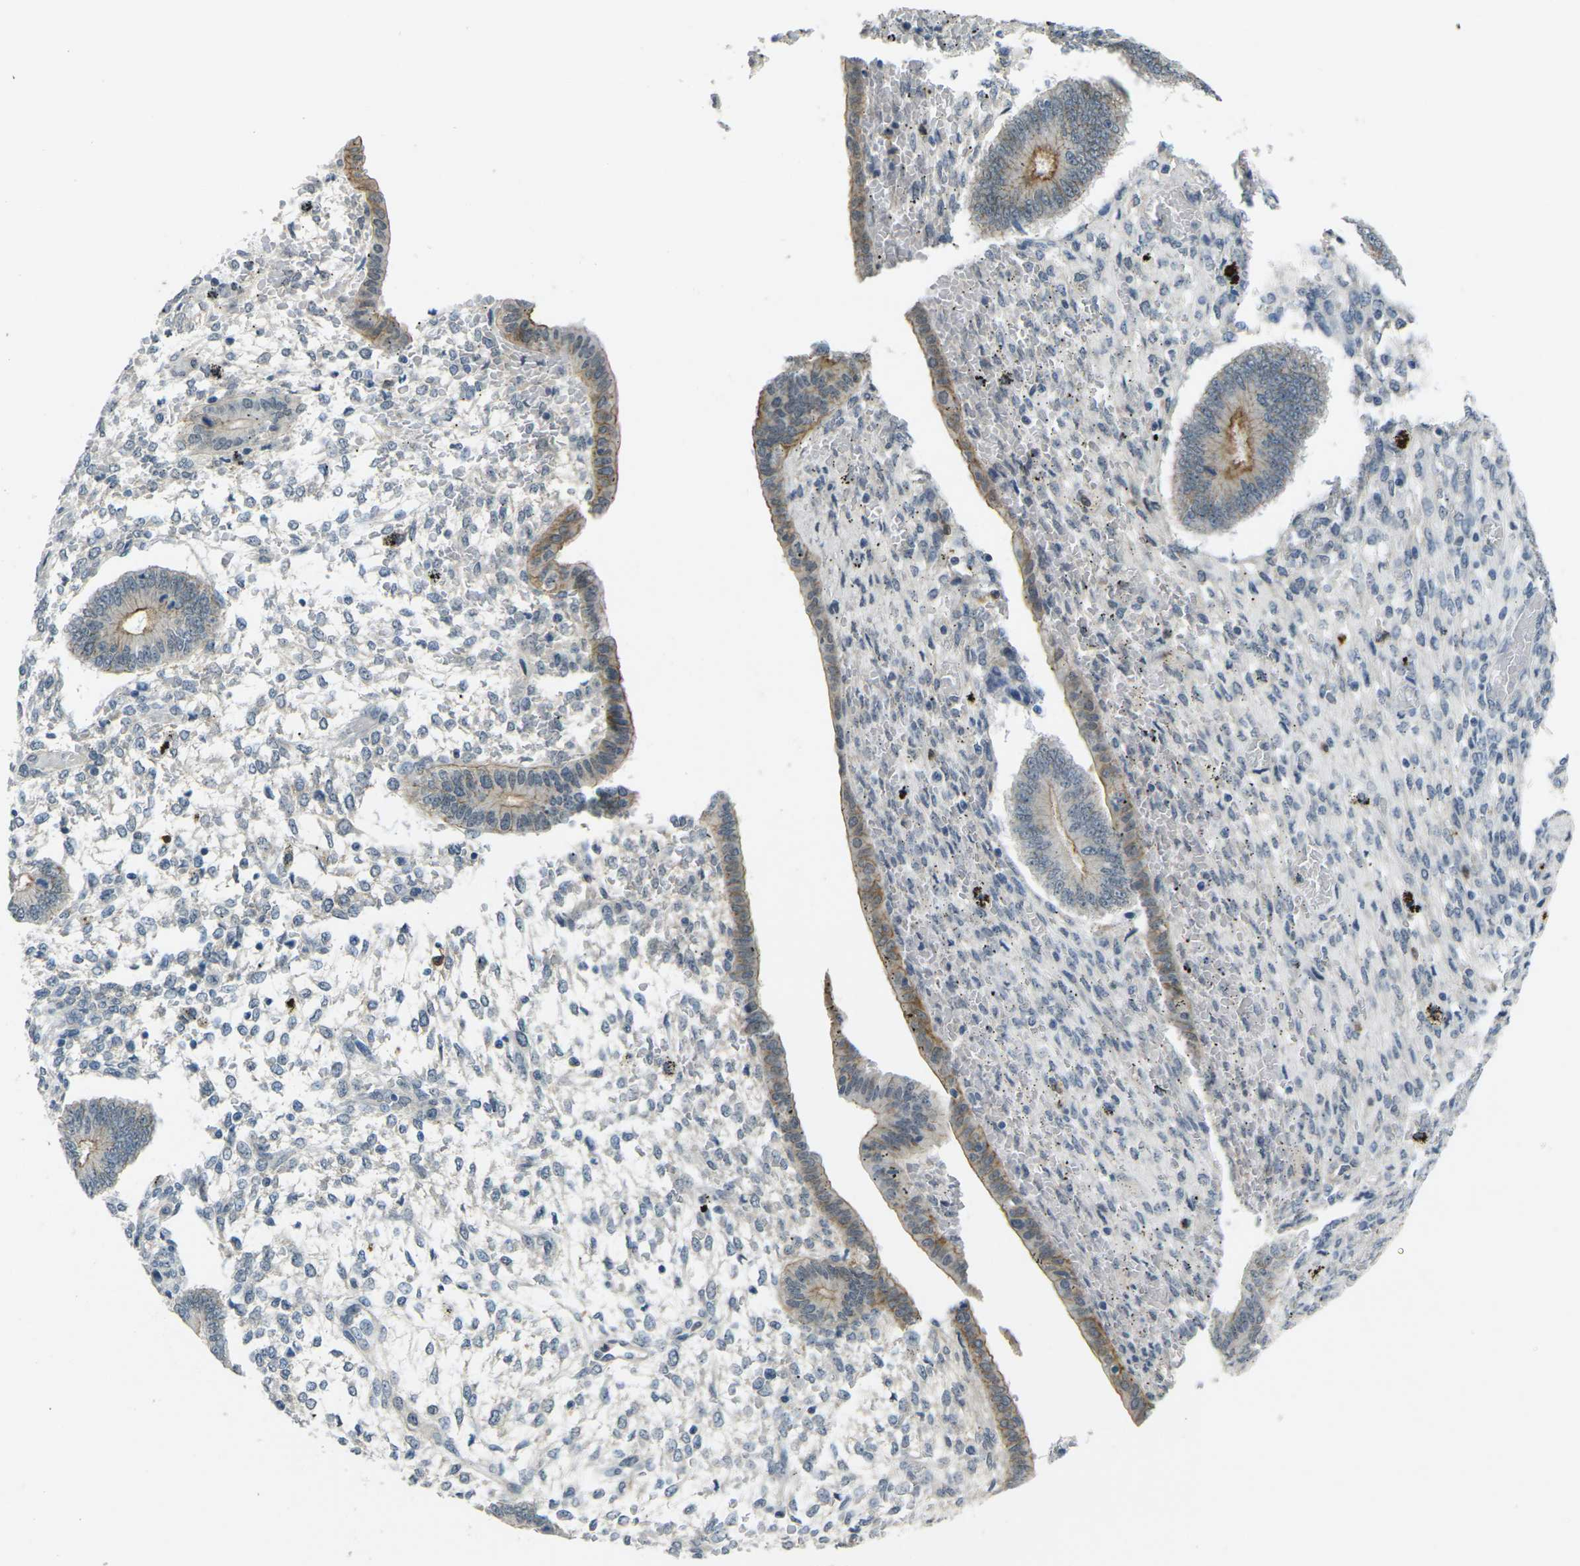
{"staining": {"intensity": "negative", "quantity": "none", "location": "none"}, "tissue": "endometrium", "cell_type": "Cells in endometrial stroma", "image_type": "normal", "snomed": [{"axis": "morphology", "description": "Normal tissue, NOS"}, {"axis": "topography", "description": "Endometrium"}], "caption": "Immunohistochemistry of unremarkable human endometrium exhibits no staining in cells in endometrial stroma.", "gene": "SPTBN2", "patient": {"sex": "female", "age": 42}}